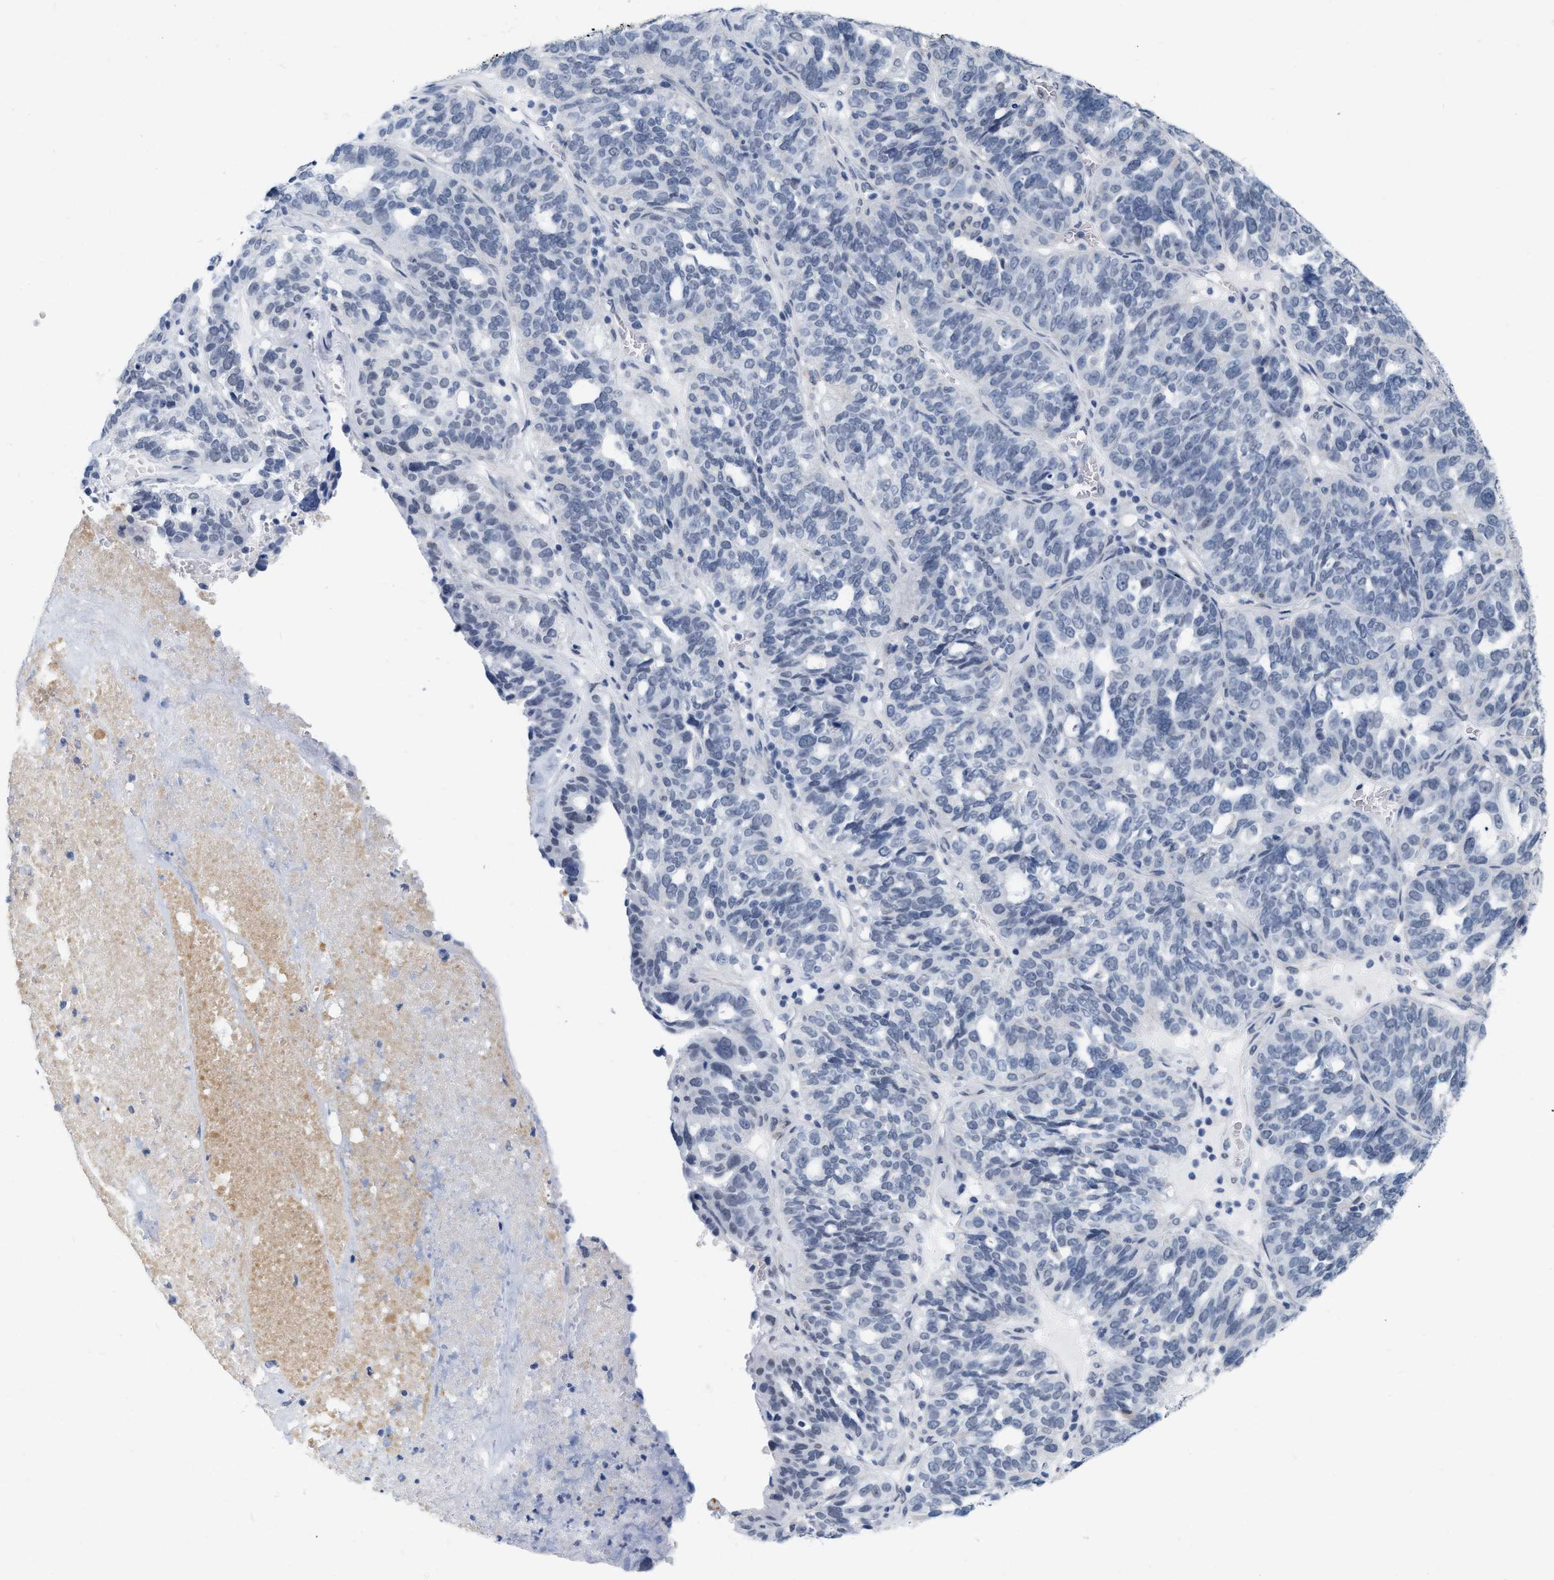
{"staining": {"intensity": "negative", "quantity": "none", "location": "none"}, "tissue": "ovarian cancer", "cell_type": "Tumor cells", "image_type": "cancer", "snomed": [{"axis": "morphology", "description": "Cystadenocarcinoma, serous, NOS"}, {"axis": "topography", "description": "Ovary"}], "caption": "Immunohistochemistry (IHC) photomicrograph of neoplastic tissue: human ovarian cancer stained with DAB (3,3'-diaminobenzidine) displays no significant protein expression in tumor cells.", "gene": "XIRP1", "patient": {"sex": "female", "age": 59}}